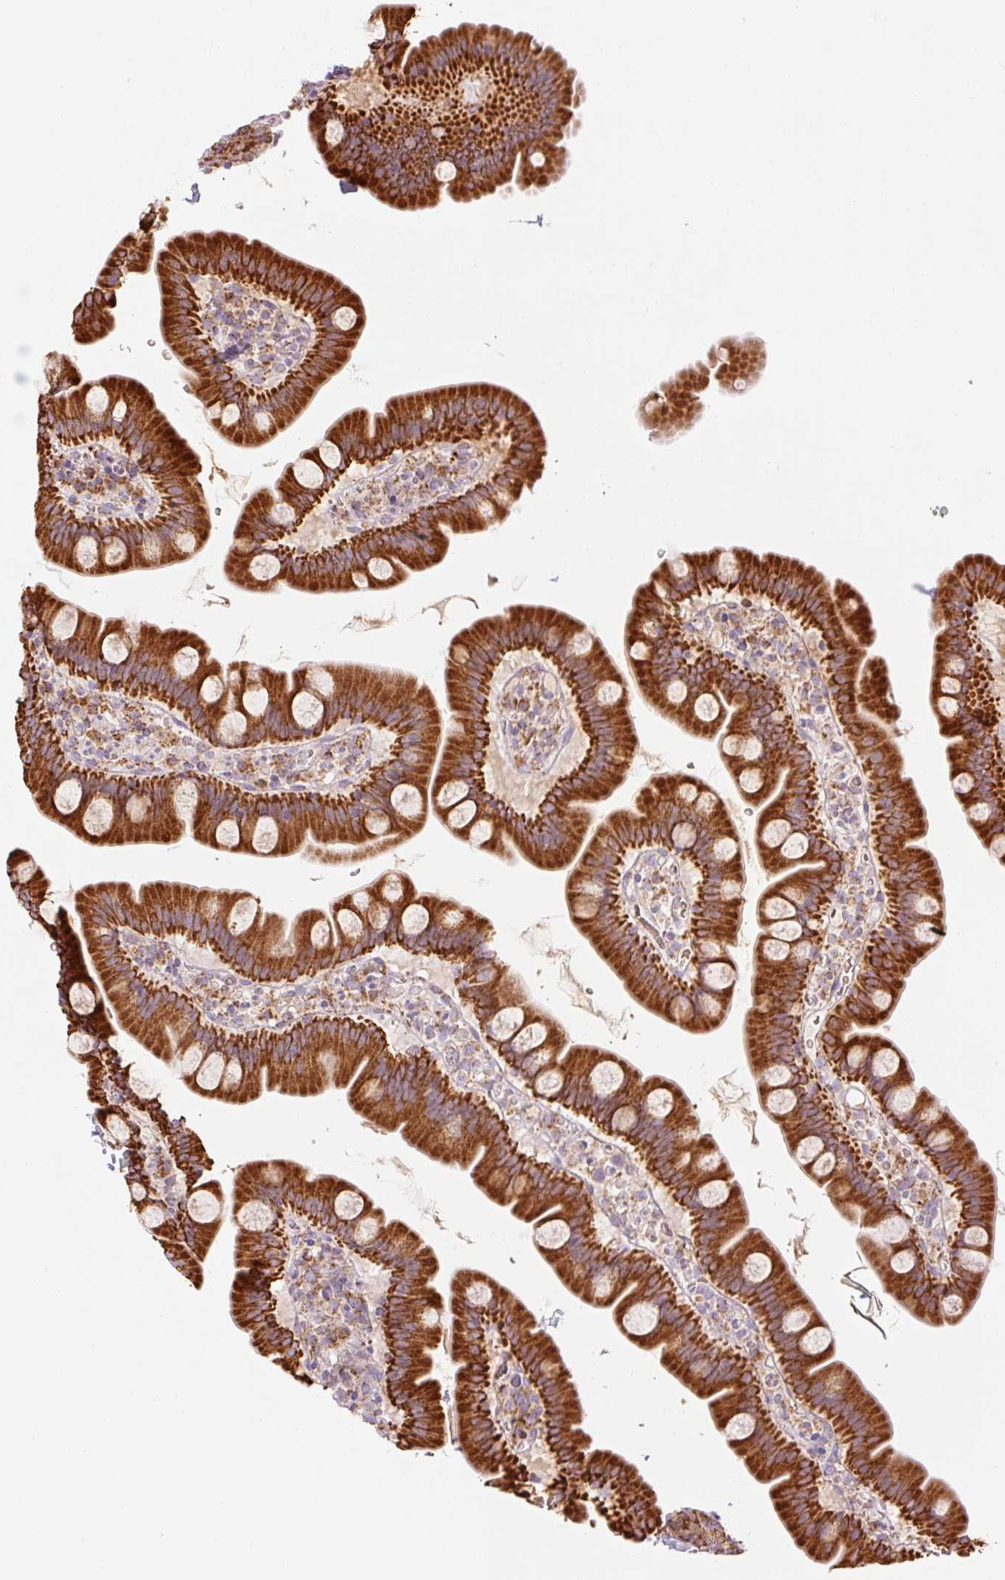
{"staining": {"intensity": "strong", "quantity": ">75%", "location": "cytoplasmic/membranous"}, "tissue": "small intestine", "cell_type": "Glandular cells", "image_type": "normal", "snomed": [{"axis": "morphology", "description": "Normal tissue, NOS"}, {"axis": "topography", "description": "Small intestine"}], "caption": "Normal small intestine reveals strong cytoplasmic/membranous staining in about >75% of glandular cells, visualized by immunohistochemistry.", "gene": "GOSR2", "patient": {"sex": "female", "age": 68}}